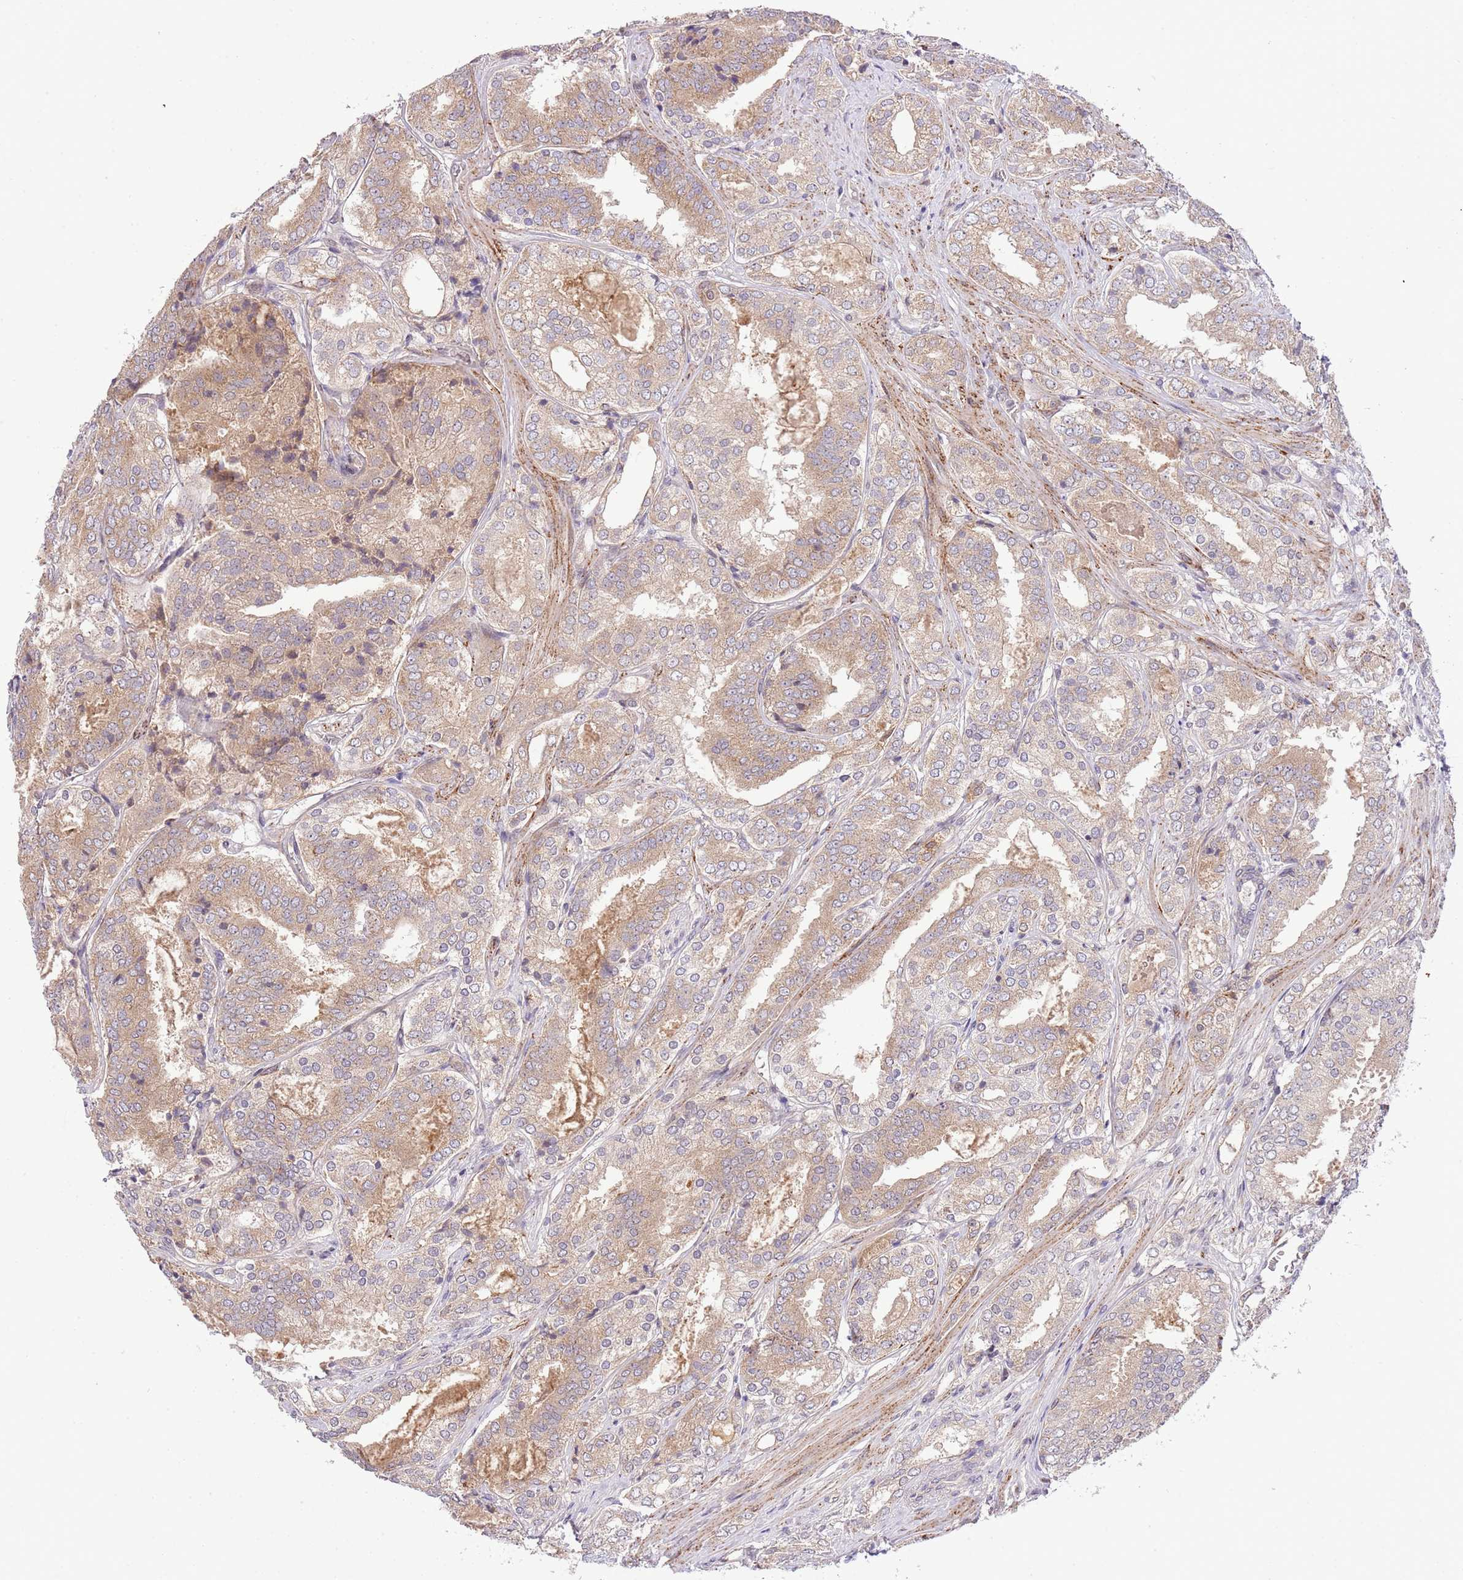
{"staining": {"intensity": "weak", "quantity": ">75%", "location": "cytoplasmic/membranous"}, "tissue": "prostate cancer", "cell_type": "Tumor cells", "image_type": "cancer", "snomed": [{"axis": "morphology", "description": "Adenocarcinoma, High grade"}, {"axis": "topography", "description": "Prostate"}], "caption": "Immunohistochemistry (IHC) histopathology image of human adenocarcinoma (high-grade) (prostate) stained for a protein (brown), which exhibits low levels of weak cytoplasmic/membranous staining in approximately >75% of tumor cells.", "gene": "CHD1", "patient": {"sex": "male", "age": 63}}